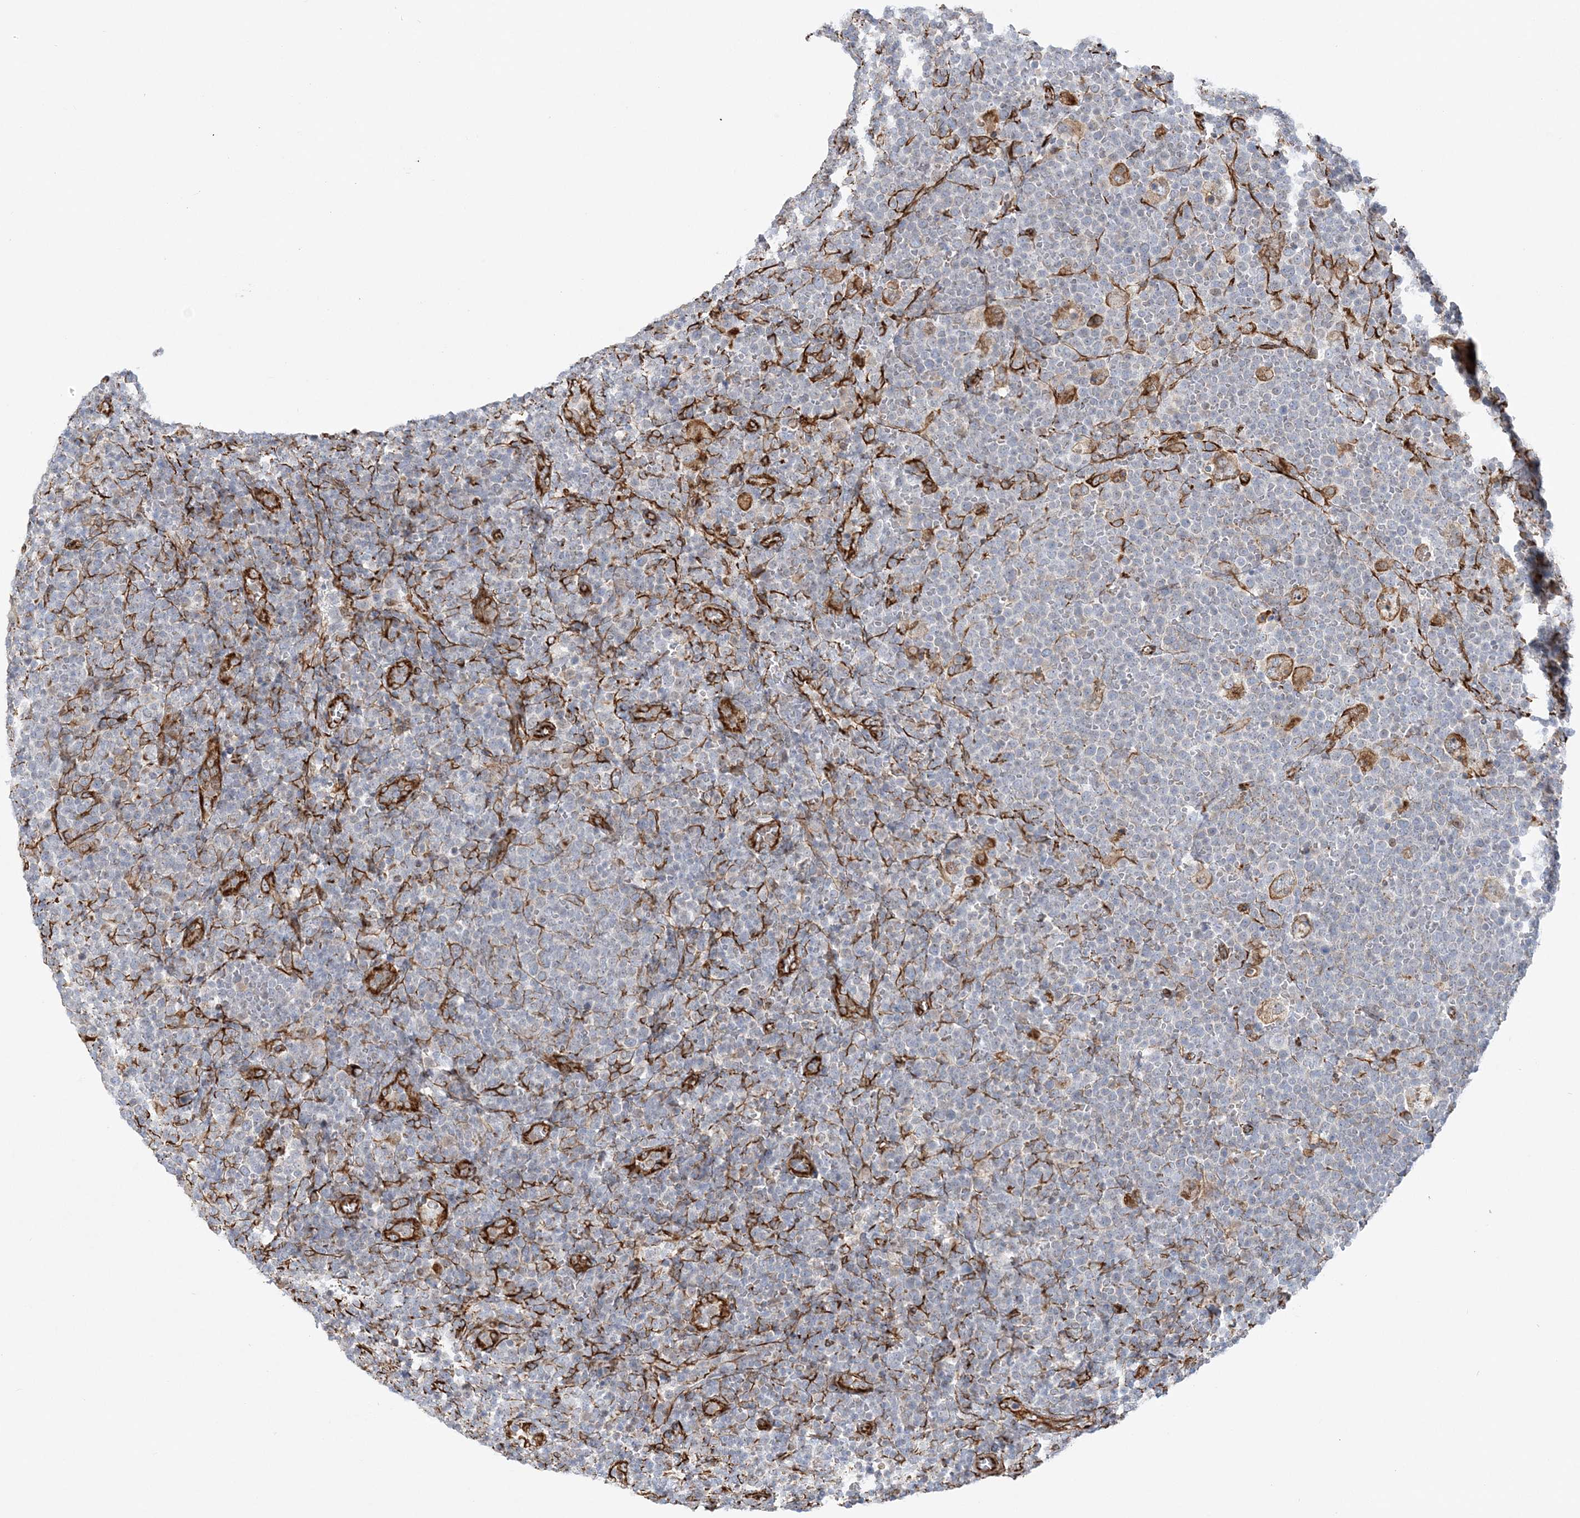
{"staining": {"intensity": "negative", "quantity": "none", "location": "none"}, "tissue": "lymphoma", "cell_type": "Tumor cells", "image_type": "cancer", "snomed": [{"axis": "morphology", "description": "Malignant lymphoma, non-Hodgkin's type, High grade"}, {"axis": "topography", "description": "Lymph node"}], "caption": "Immunohistochemistry image of lymphoma stained for a protein (brown), which reveals no positivity in tumor cells.", "gene": "SCLT1", "patient": {"sex": "male", "age": 61}}